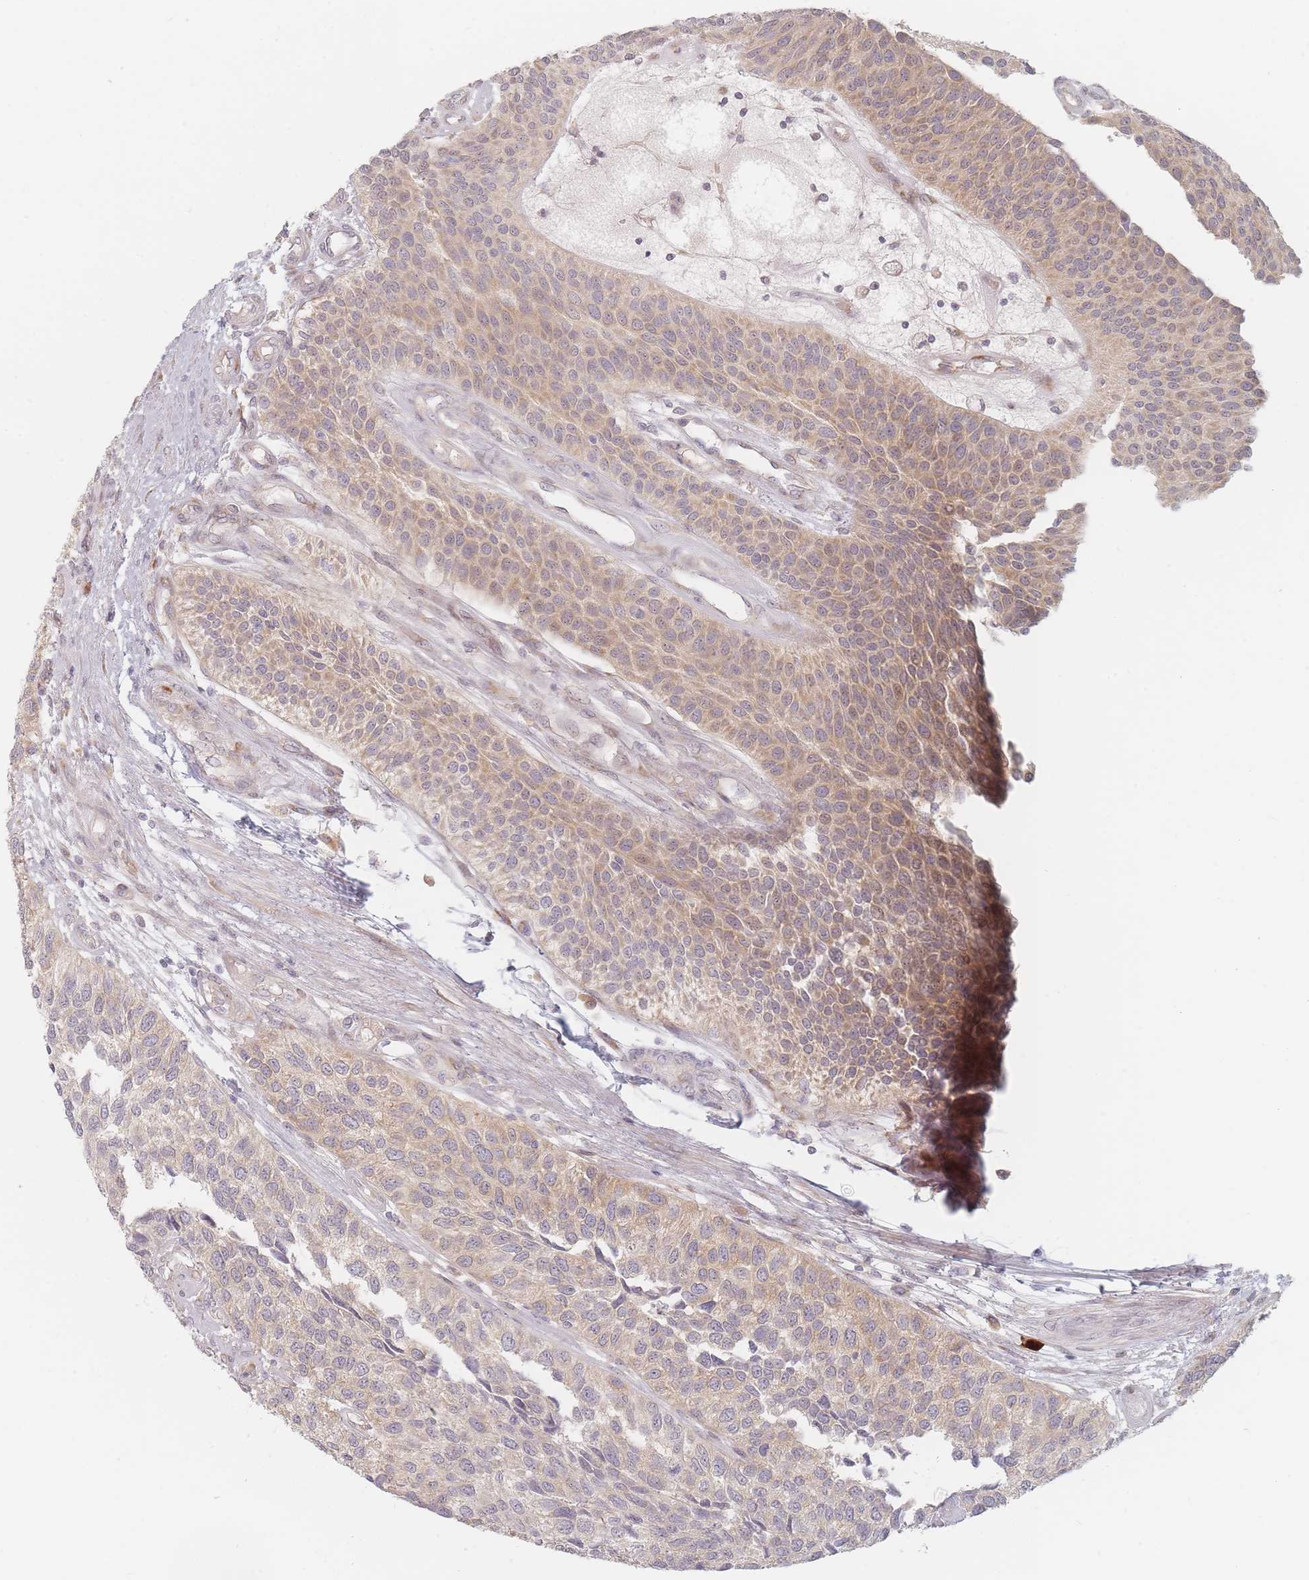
{"staining": {"intensity": "moderate", "quantity": "25%-75%", "location": "cytoplasmic/membranous"}, "tissue": "urothelial cancer", "cell_type": "Tumor cells", "image_type": "cancer", "snomed": [{"axis": "morphology", "description": "Urothelial carcinoma, NOS"}, {"axis": "topography", "description": "Urinary bladder"}], "caption": "DAB immunohistochemical staining of human transitional cell carcinoma reveals moderate cytoplasmic/membranous protein staining in about 25%-75% of tumor cells.", "gene": "ZKSCAN7", "patient": {"sex": "male", "age": 55}}